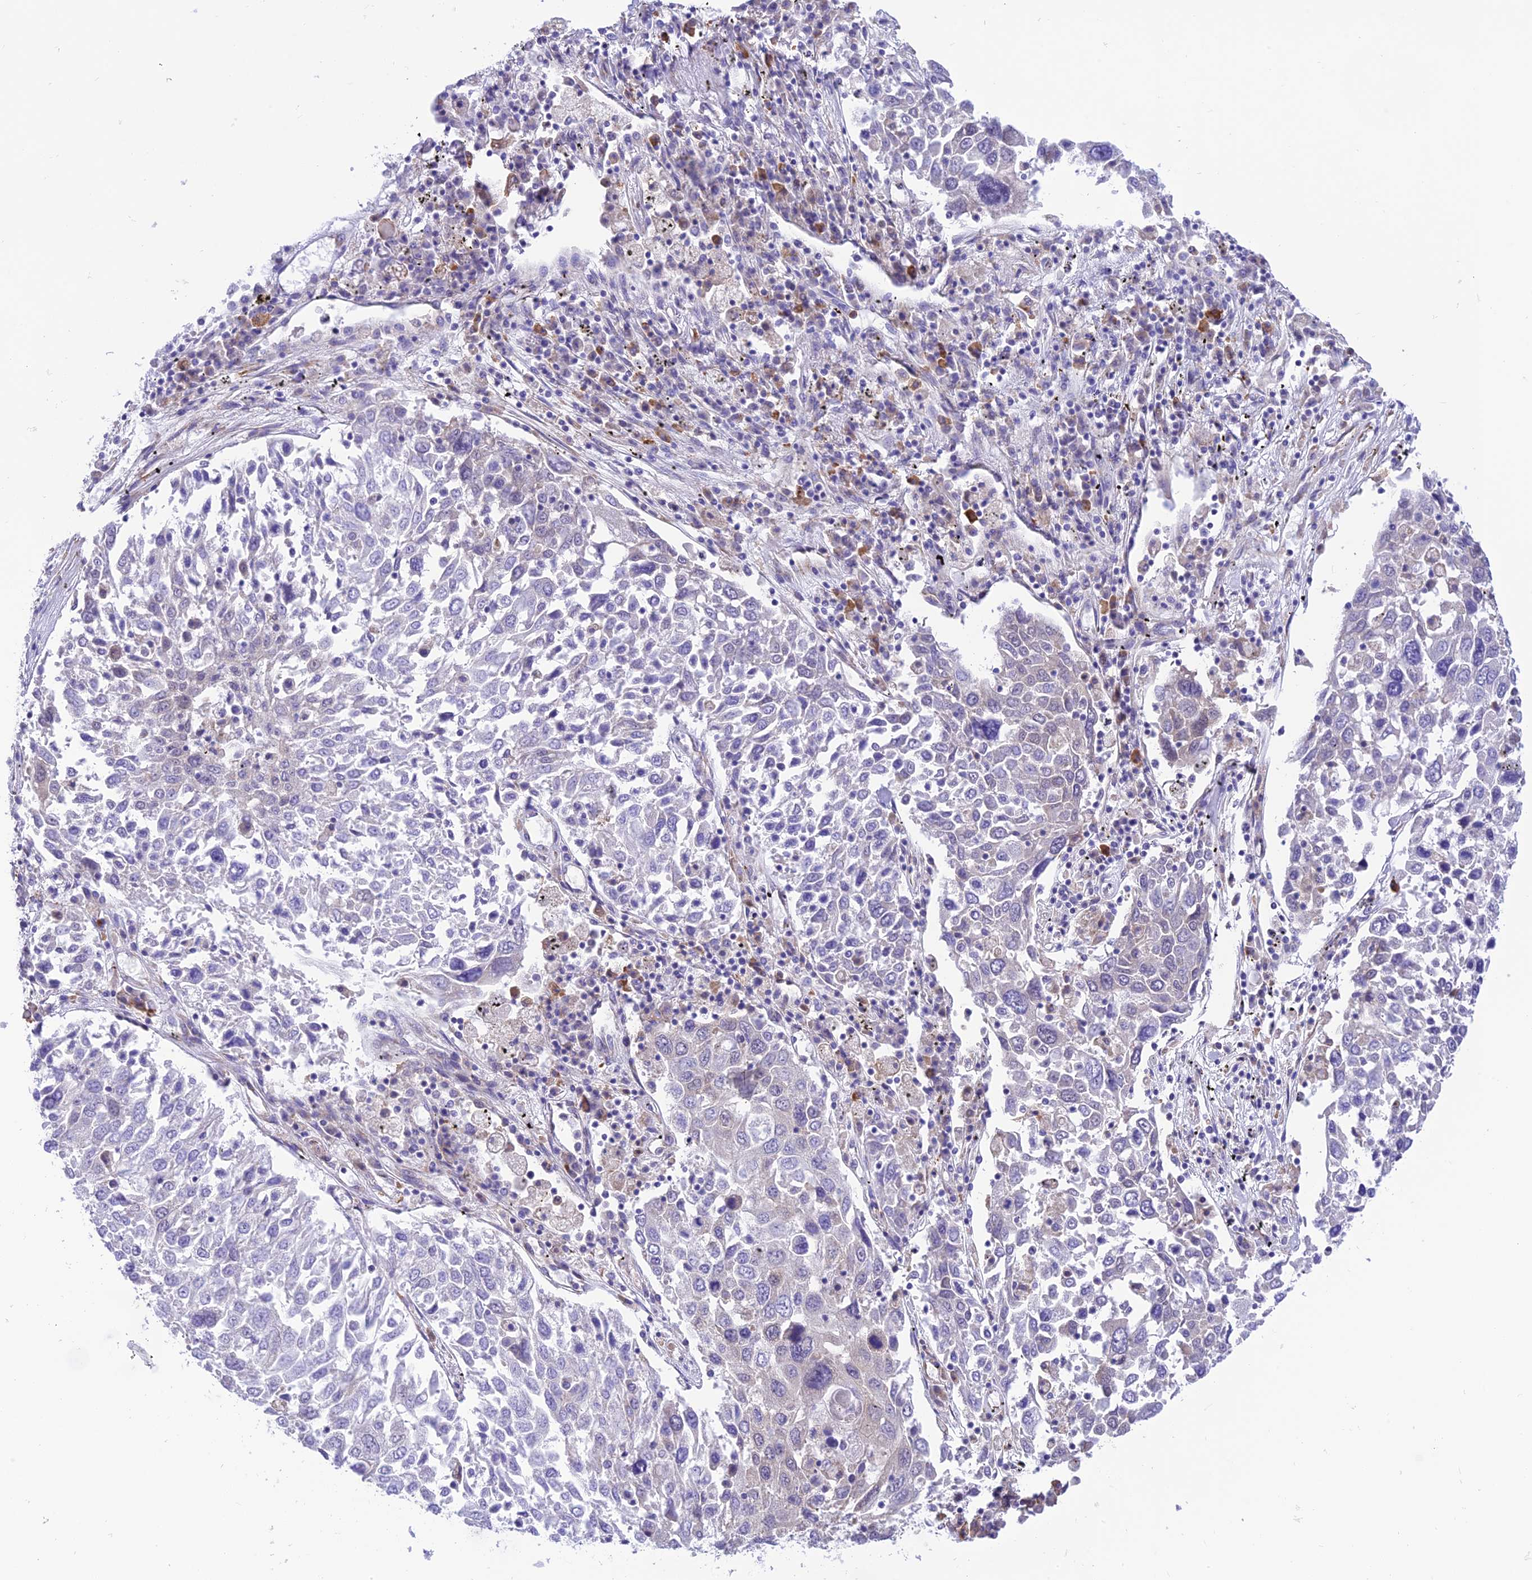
{"staining": {"intensity": "negative", "quantity": "none", "location": "none"}, "tissue": "lung cancer", "cell_type": "Tumor cells", "image_type": "cancer", "snomed": [{"axis": "morphology", "description": "Squamous cell carcinoma, NOS"}, {"axis": "topography", "description": "Lung"}], "caption": "An immunohistochemistry (IHC) image of lung cancer is shown. There is no staining in tumor cells of lung cancer.", "gene": "RNF126", "patient": {"sex": "male", "age": 65}}